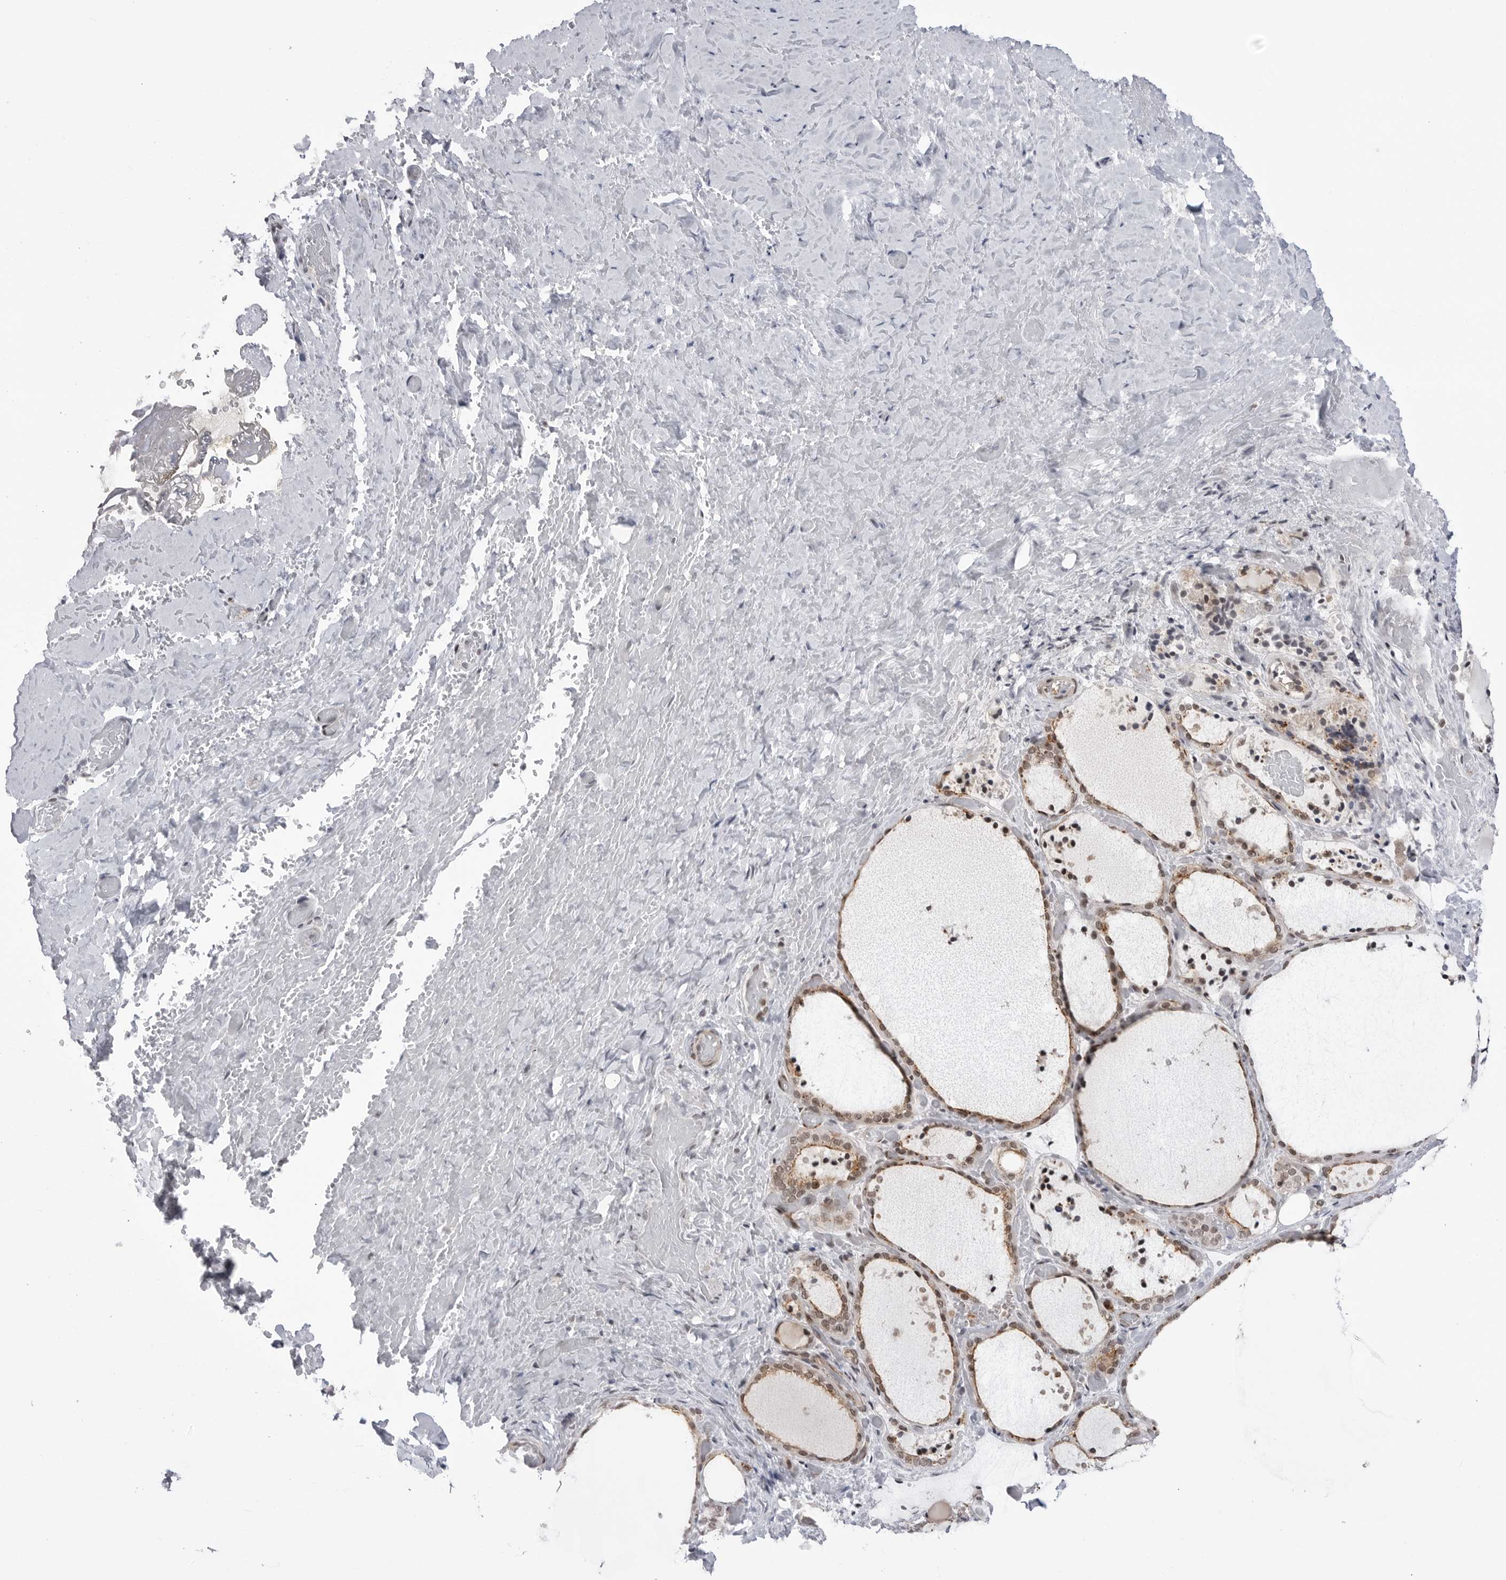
{"staining": {"intensity": "moderate", "quantity": "25%-75%", "location": "cytoplasmic/membranous,nuclear"}, "tissue": "thyroid gland", "cell_type": "Glandular cells", "image_type": "normal", "snomed": [{"axis": "morphology", "description": "Normal tissue, NOS"}, {"axis": "topography", "description": "Thyroid gland"}], "caption": "This is a histology image of immunohistochemistry (IHC) staining of normal thyroid gland, which shows moderate expression in the cytoplasmic/membranous,nuclear of glandular cells.", "gene": "TRIM66", "patient": {"sex": "female", "age": 44}}